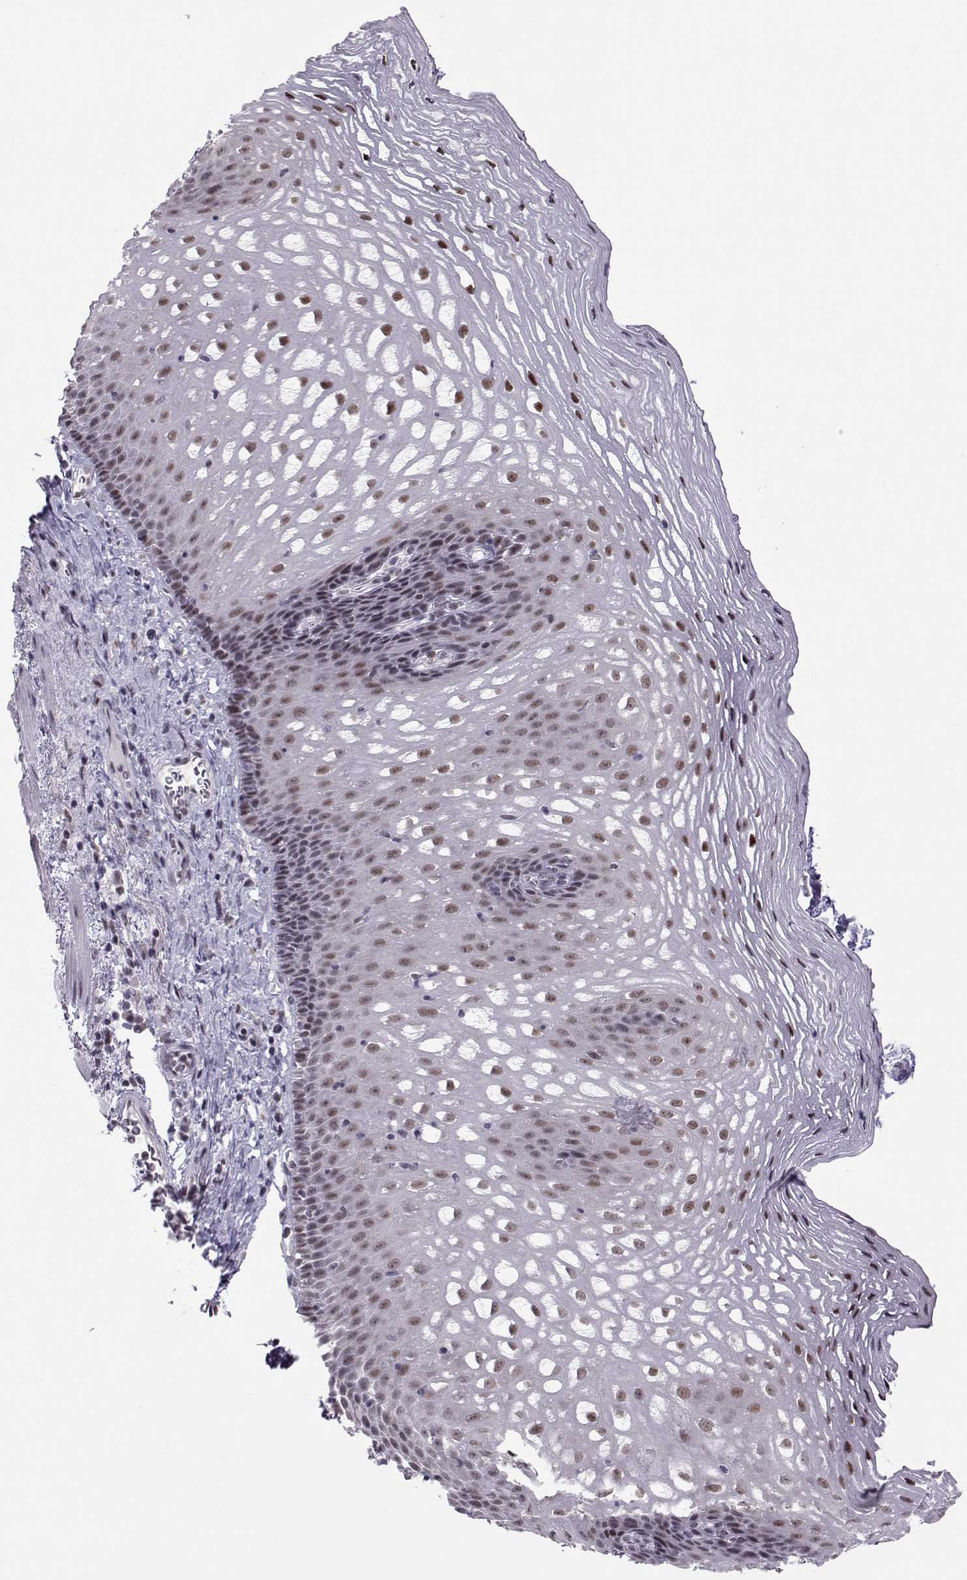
{"staining": {"intensity": "moderate", "quantity": ">75%", "location": "nuclear"}, "tissue": "esophagus", "cell_type": "Squamous epithelial cells", "image_type": "normal", "snomed": [{"axis": "morphology", "description": "Normal tissue, NOS"}, {"axis": "topography", "description": "Esophagus"}], "caption": "Immunohistochemical staining of normal human esophagus shows >75% levels of moderate nuclear protein positivity in approximately >75% of squamous epithelial cells. (DAB = brown stain, brightfield microscopy at high magnification).", "gene": "SIX6", "patient": {"sex": "male", "age": 76}}